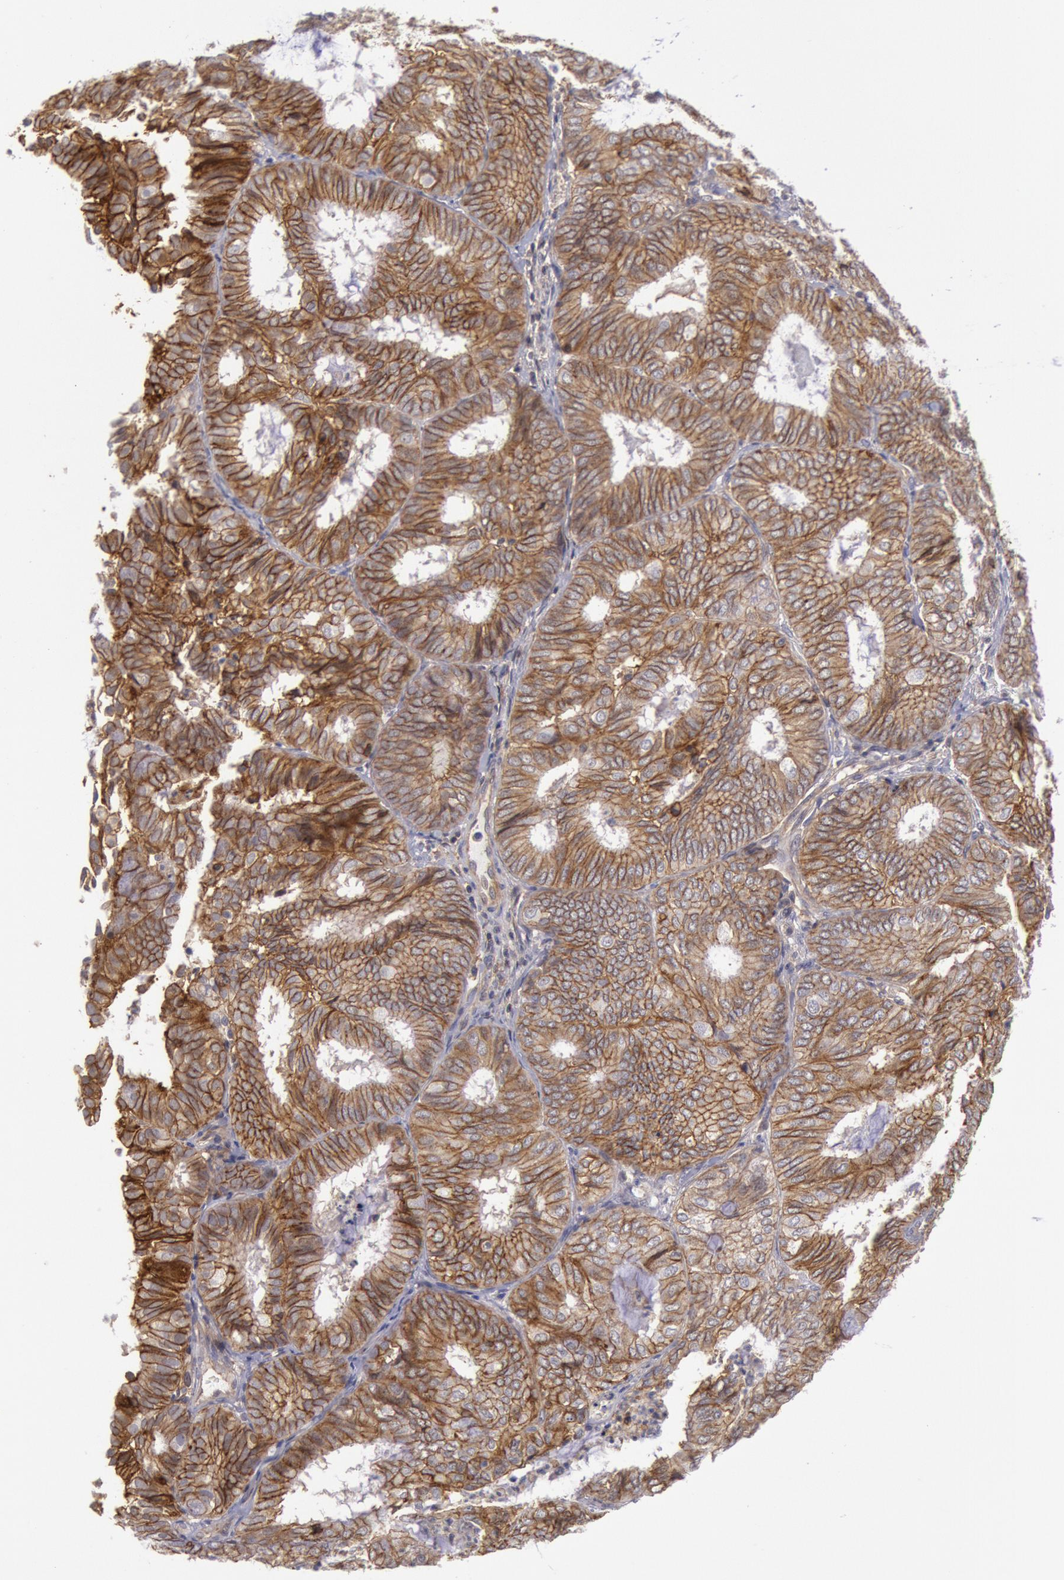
{"staining": {"intensity": "moderate", "quantity": ">75%", "location": "cytoplasmic/membranous"}, "tissue": "endometrial cancer", "cell_type": "Tumor cells", "image_type": "cancer", "snomed": [{"axis": "morphology", "description": "Adenocarcinoma, NOS"}, {"axis": "topography", "description": "Endometrium"}], "caption": "Immunohistochemical staining of human adenocarcinoma (endometrial) shows moderate cytoplasmic/membranous protein positivity in approximately >75% of tumor cells. (brown staining indicates protein expression, while blue staining denotes nuclei).", "gene": "STX4", "patient": {"sex": "female", "age": 59}}